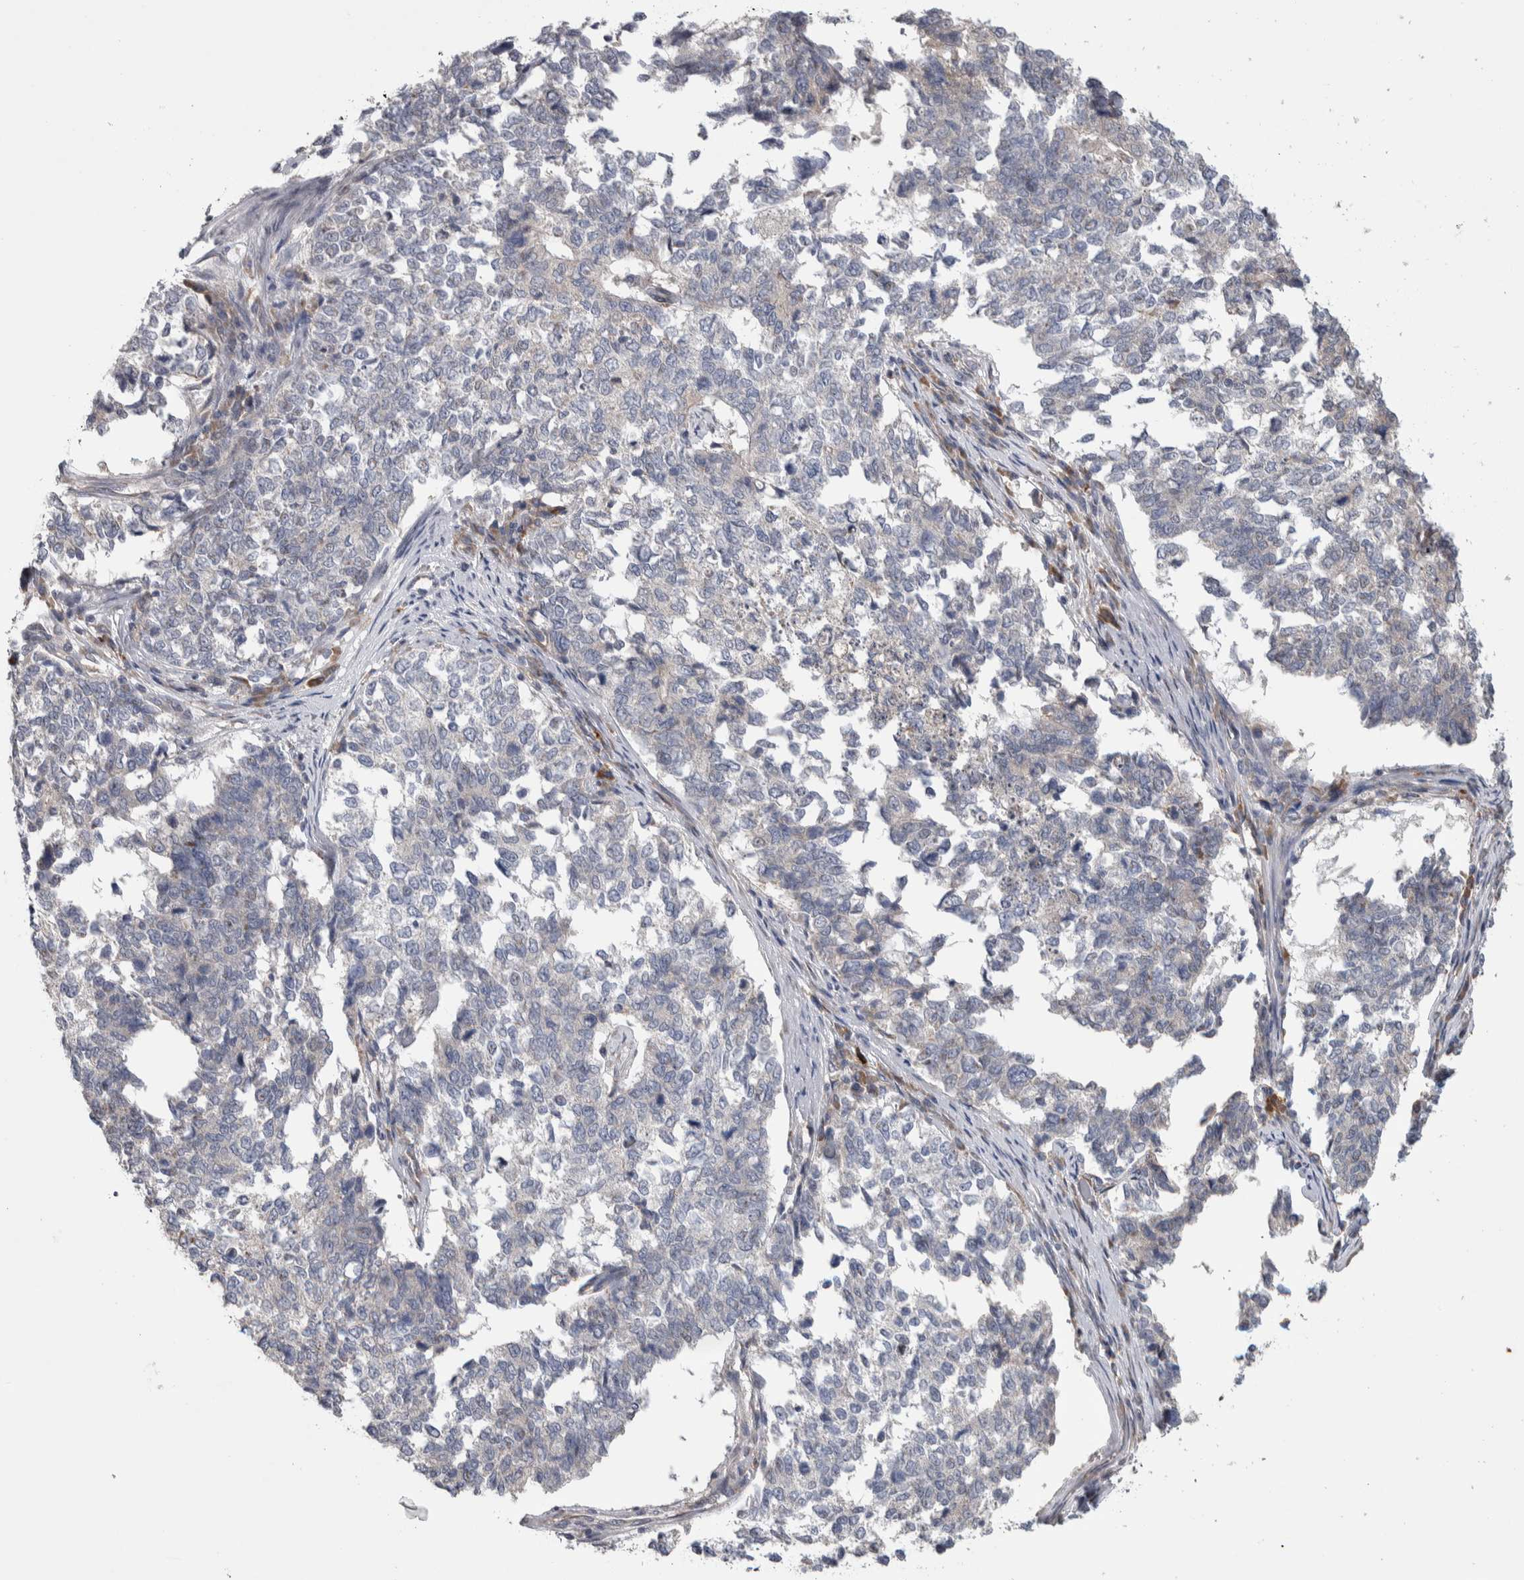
{"staining": {"intensity": "negative", "quantity": "none", "location": "none"}, "tissue": "cervical cancer", "cell_type": "Tumor cells", "image_type": "cancer", "snomed": [{"axis": "morphology", "description": "Squamous cell carcinoma, NOS"}, {"axis": "topography", "description": "Cervix"}], "caption": "Immunohistochemistry (IHC) of human squamous cell carcinoma (cervical) shows no staining in tumor cells.", "gene": "IBTK", "patient": {"sex": "female", "age": 63}}